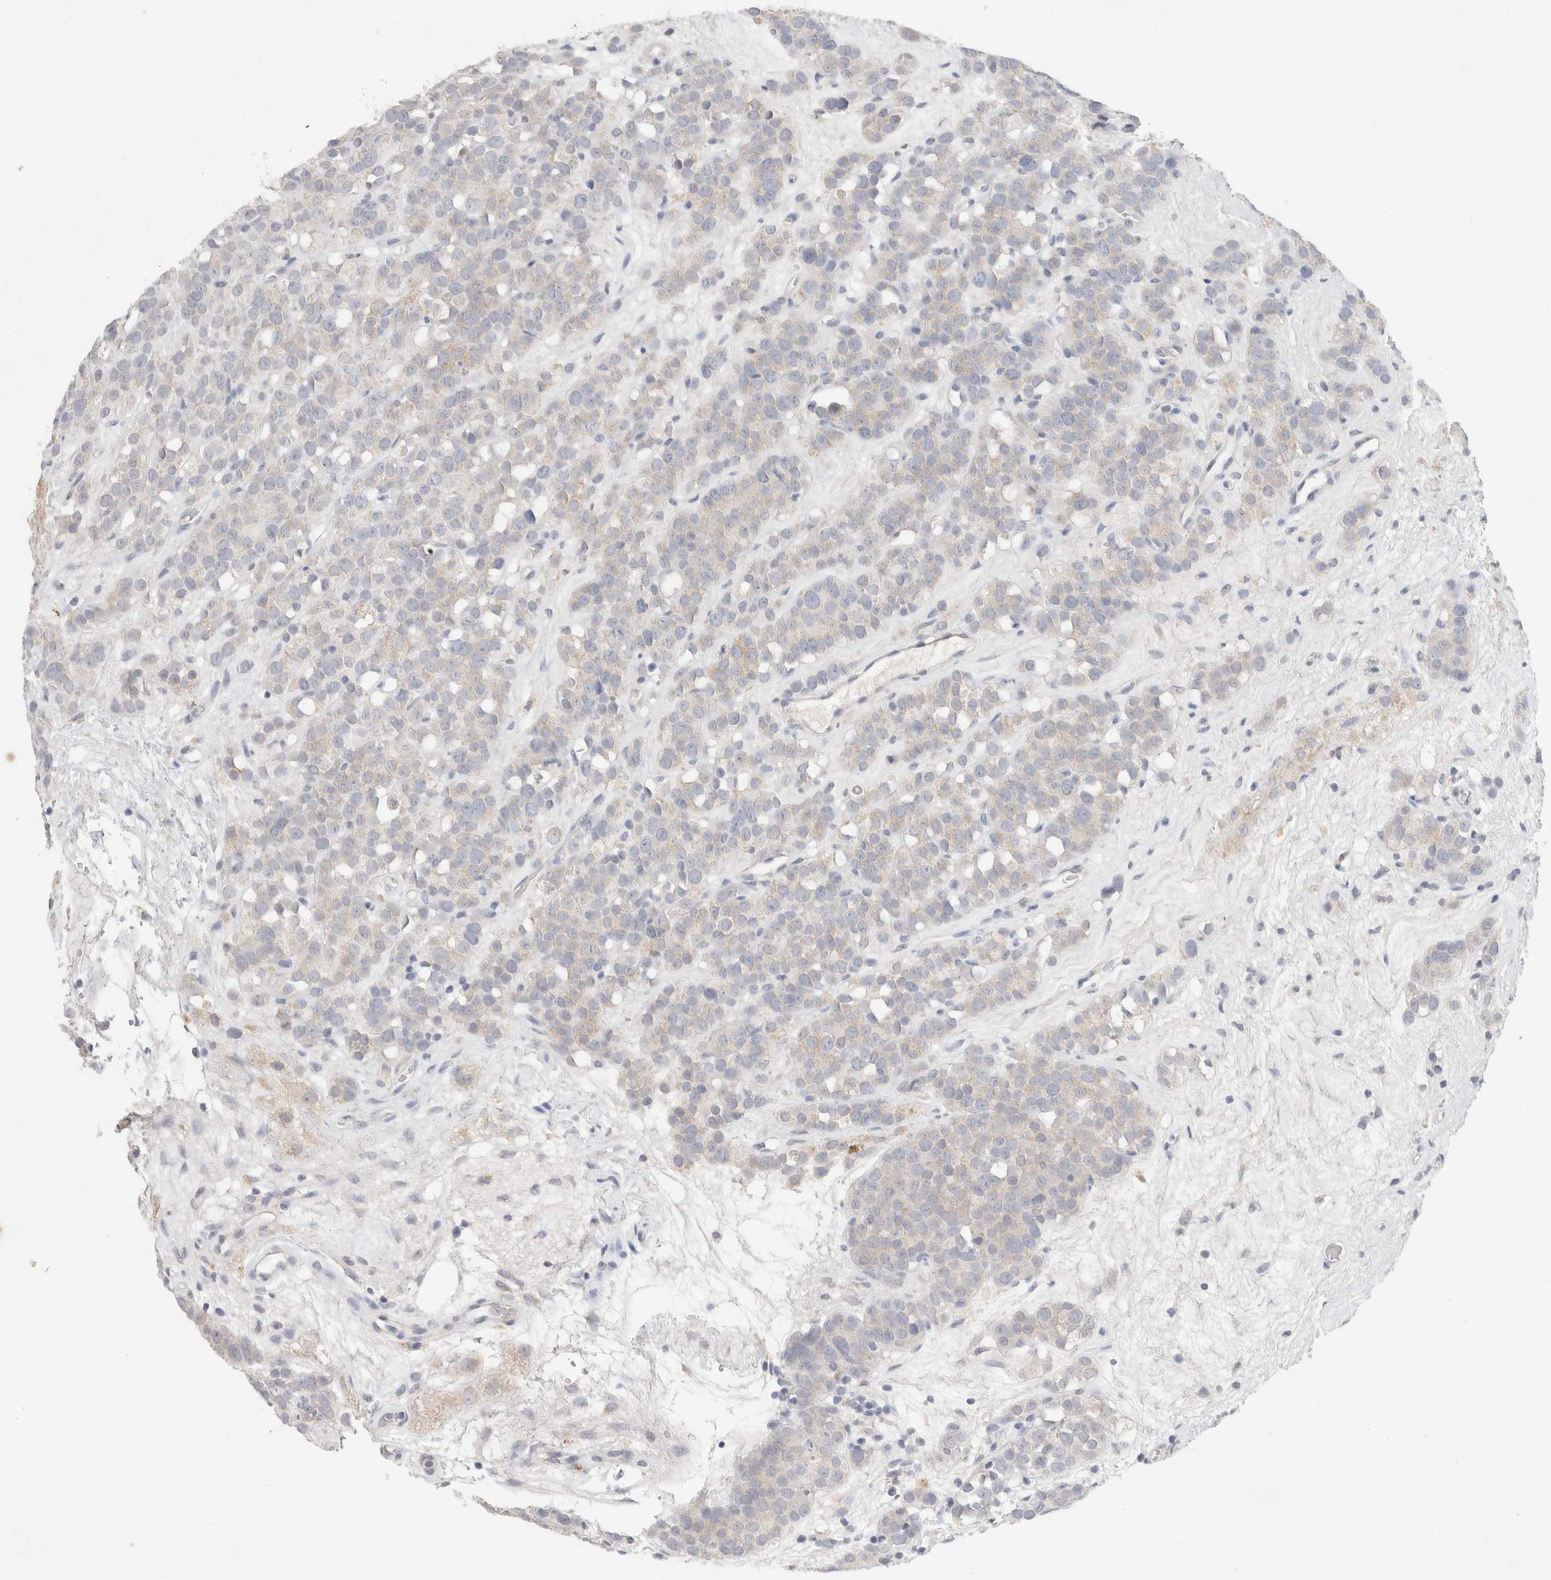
{"staining": {"intensity": "weak", "quantity": "<25%", "location": "cytoplasmic/membranous"}, "tissue": "testis cancer", "cell_type": "Tumor cells", "image_type": "cancer", "snomed": [{"axis": "morphology", "description": "Seminoma, NOS"}, {"axis": "topography", "description": "Testis"}], "caption": "DAB (3,3'-diaminobenzidine) immunohistochemical staining of testis cancer reveals no significant expression in tumor cells. Nuclei are stained in blue.", "gene": "MPP2", "patient": {"sex": "male", "age": 71}}